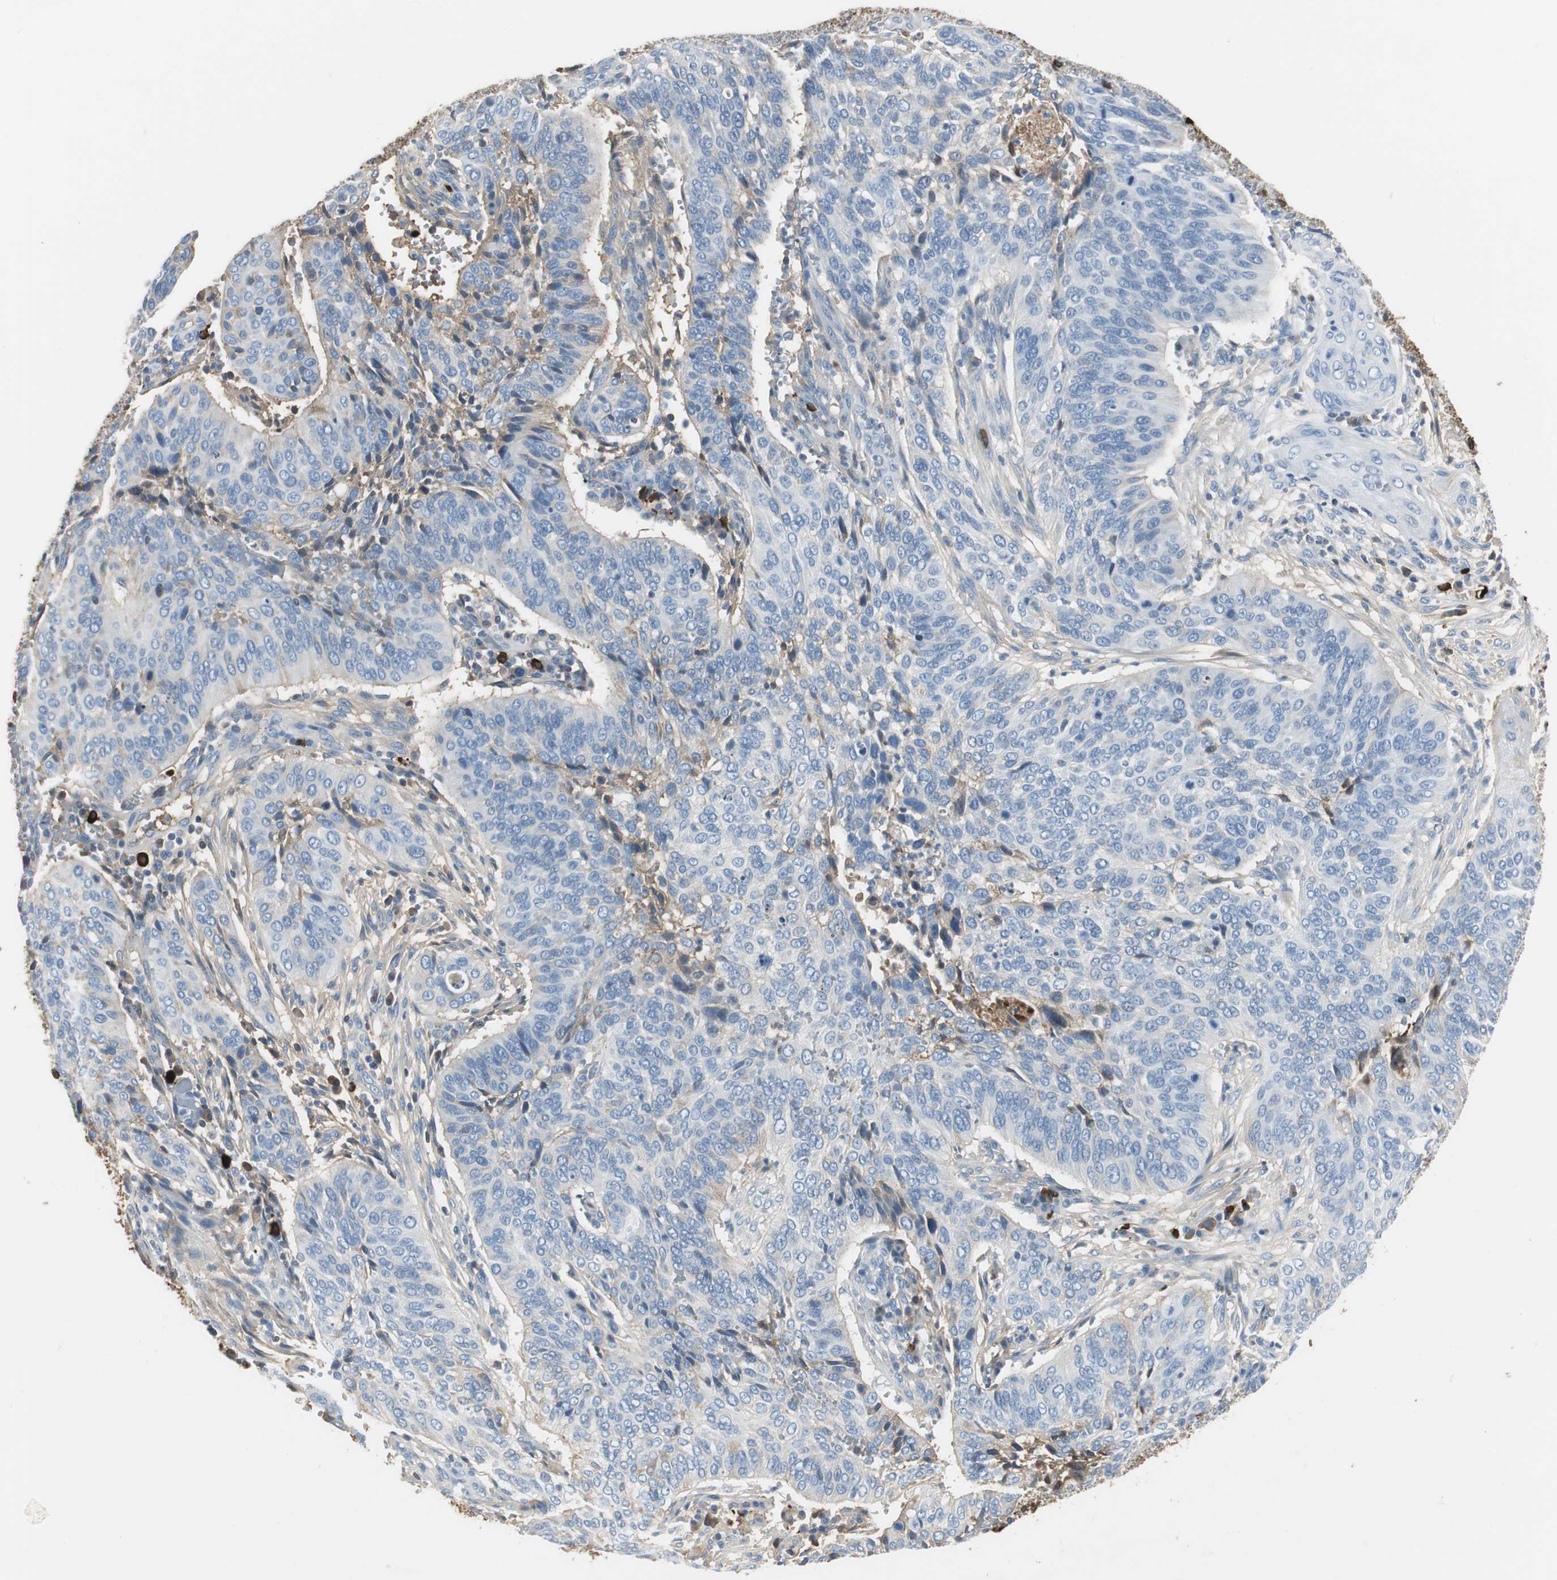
{"staining": {"intensity": "negative", "quantity": "none", "location": "none"}, "tissue": "cervical cancer", "cell_type": "Tumor cells", "image_type": "cancer", "snomed": [{"axis": "morphology", "description": "Squamous cell carcinoma, NOS"}, {"axis": "topography", "description": "Cervix"}], "caption": "A histopathology image of human cervical cancer is negative for staining in tumor cells.", "gene": "IGHA1", "patient": {"sex": "female", "age": 39}}